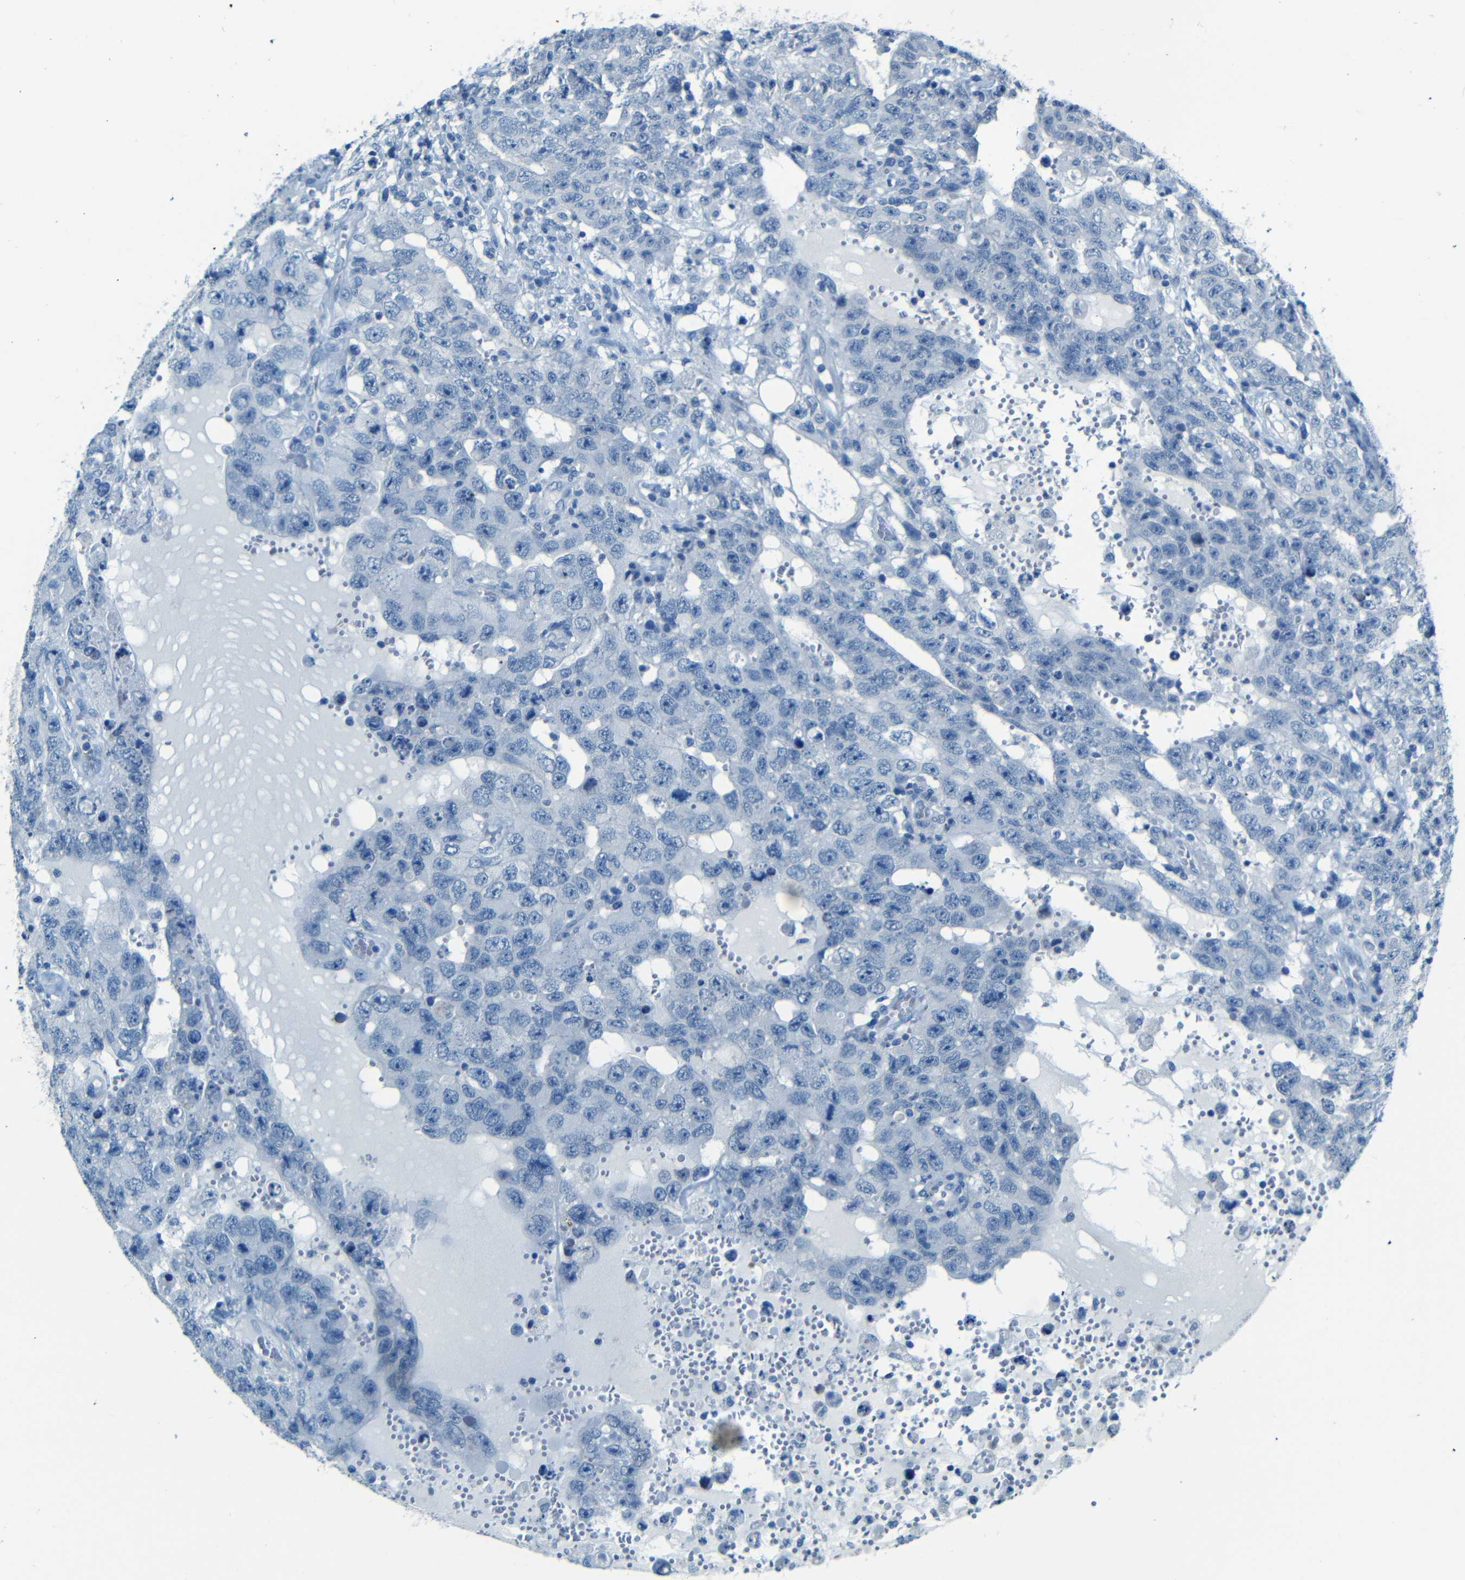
{"staining": {"intensity": "negative", "quantity": "none", "location": "none"}, "tissue": "testis cancer", "cell_type": "Tumor cells", "image_type": "cancer", "snomed": [{"axis": "morphology", "description": "Carcinoma, Embryonal, NOS"}, {"axis": "topography", "description": "Testis"}], "caption": "Immunohistochemical staining of testis embryonal carcinoma reveals no significant staining in tumor cells.", "gene": "ZMAT1", "patient": {"sex": "male", "age": 26}}